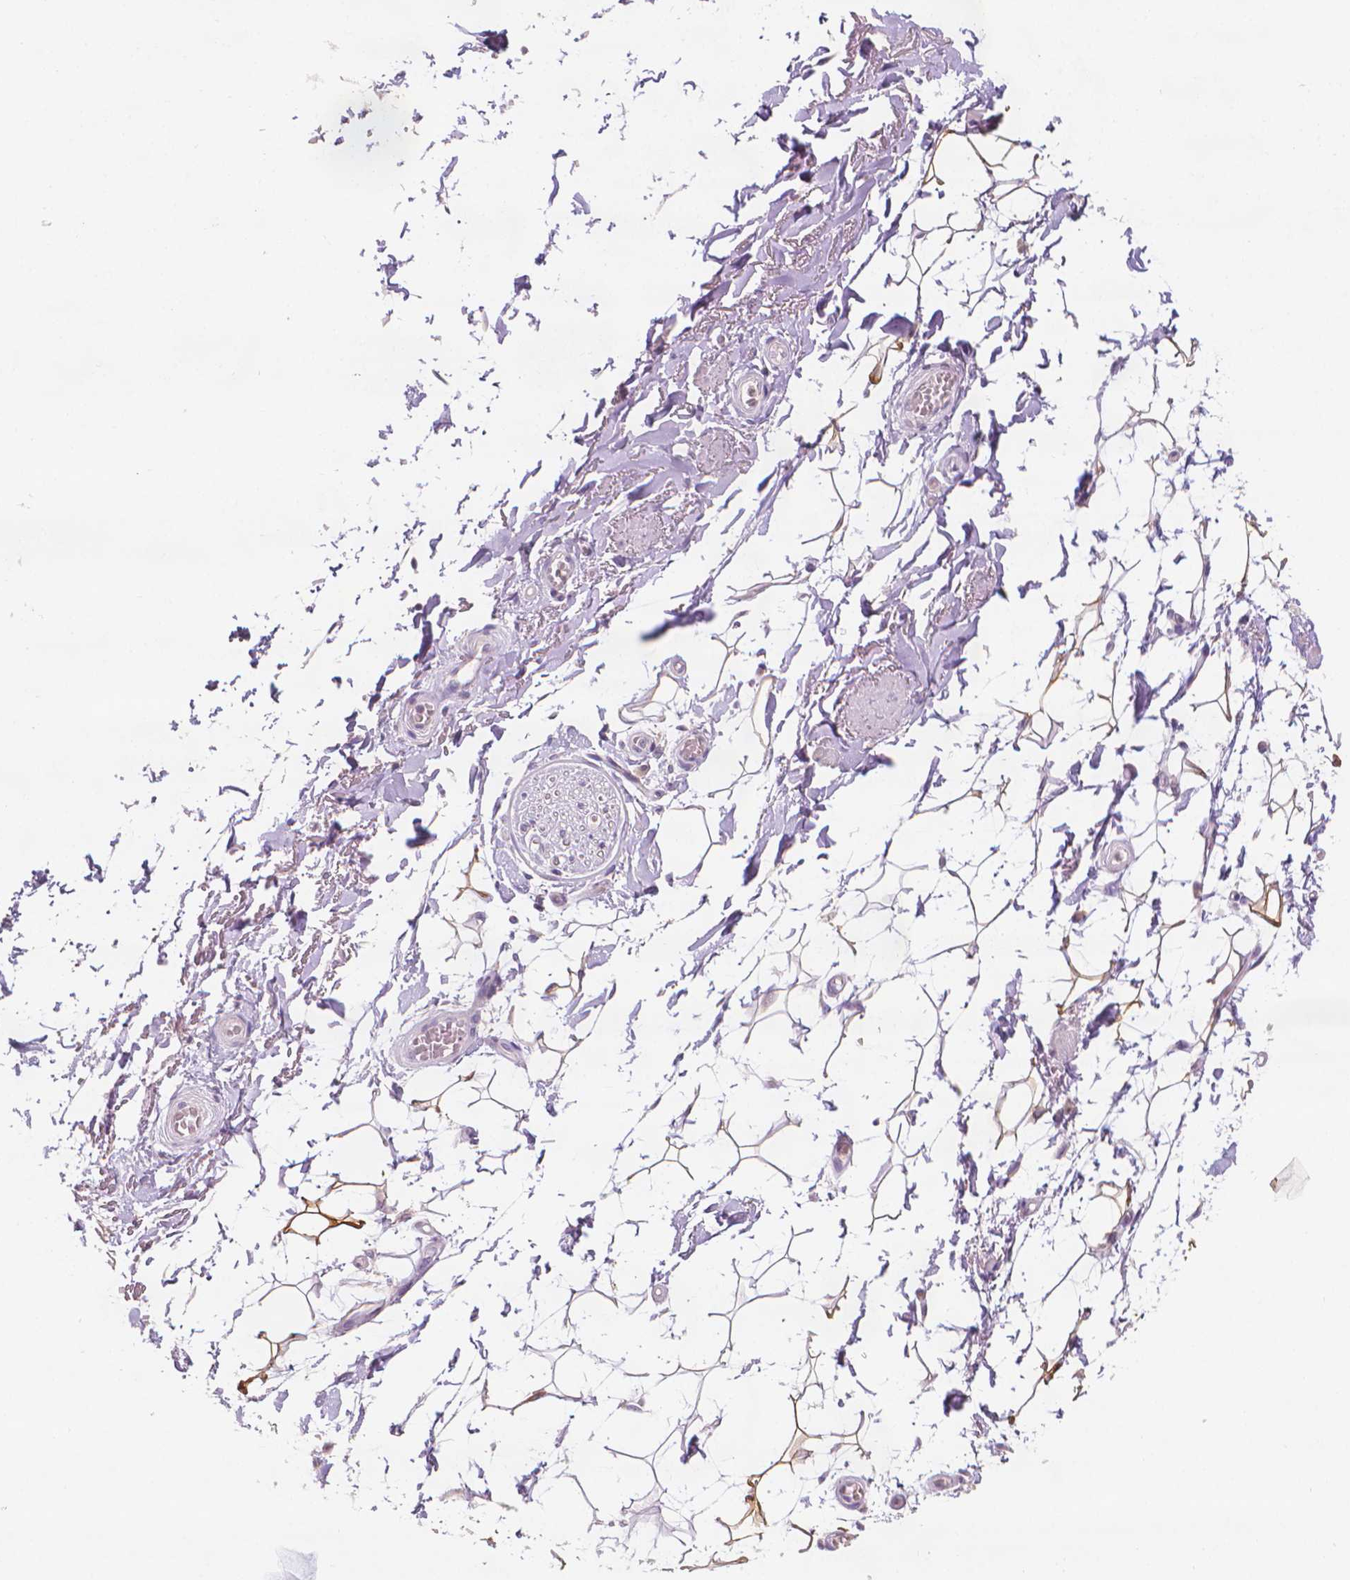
{"staining": {"intensity": "moderate", "quantity": "<25%", "location": "cytoplasmic/membranous"}, "tissue": "adipose tissue", "cell_type": "Adipocytes", "image_type": "normal", "snomed": [{"axis": "morphology", "description": "Normal tissue, NOS"}, {"axis": "topography", "description": "Anal"}, {"axis": "topography", "description": "Peripheral nerve tissue"}], "caption": "This photomicrograph reveals unremarkable adipose tissue stained with IHC to label a protein in brown. The cytoplasmic/membranous of adipocytes show moderate positivity for the protein. Nuclei are counter-stained blue.", "gene": "FASN", "patient": {"sex": "male", "age": 53}}